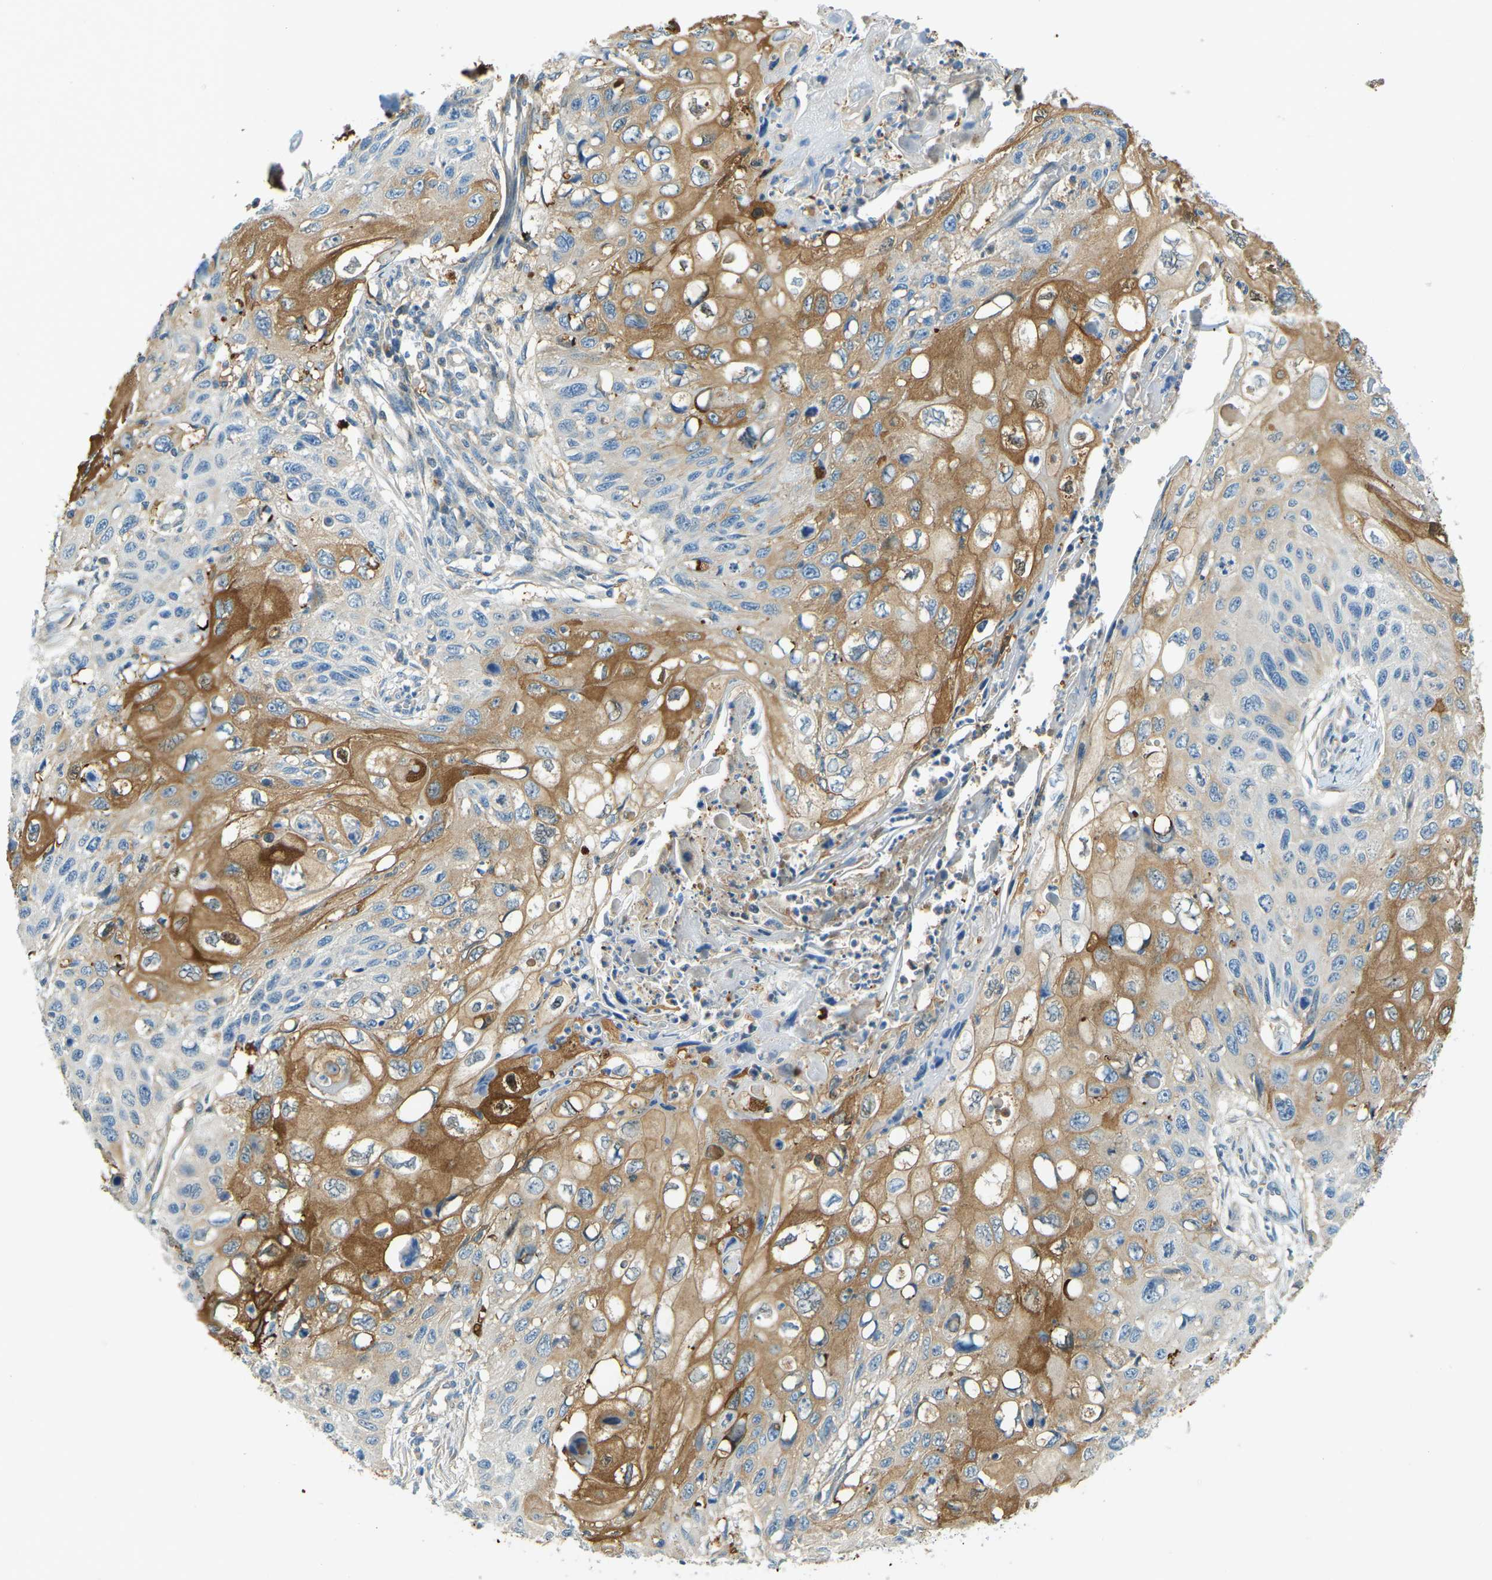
{"staining": {"intensity": "strong", "quantity": "25%-75%", "location": "cytoplasmic/membranous"}, "tissue": "cervical cancer", "cell_type": "Tumor cells", "image_type": "cancer", "snomed": [{"axis": "morphology", "description": "Squamous cell carcinoma, NOS"}, {"axis": "topography", "description": "Cervix"}], "caption": "Cervical cancer tissue displays strong cytoplasmic/membranous positivity in about 25%-75% of tumor cells", "gene": "ZNF367", "patient": {"sex": "female", "age": 70}}